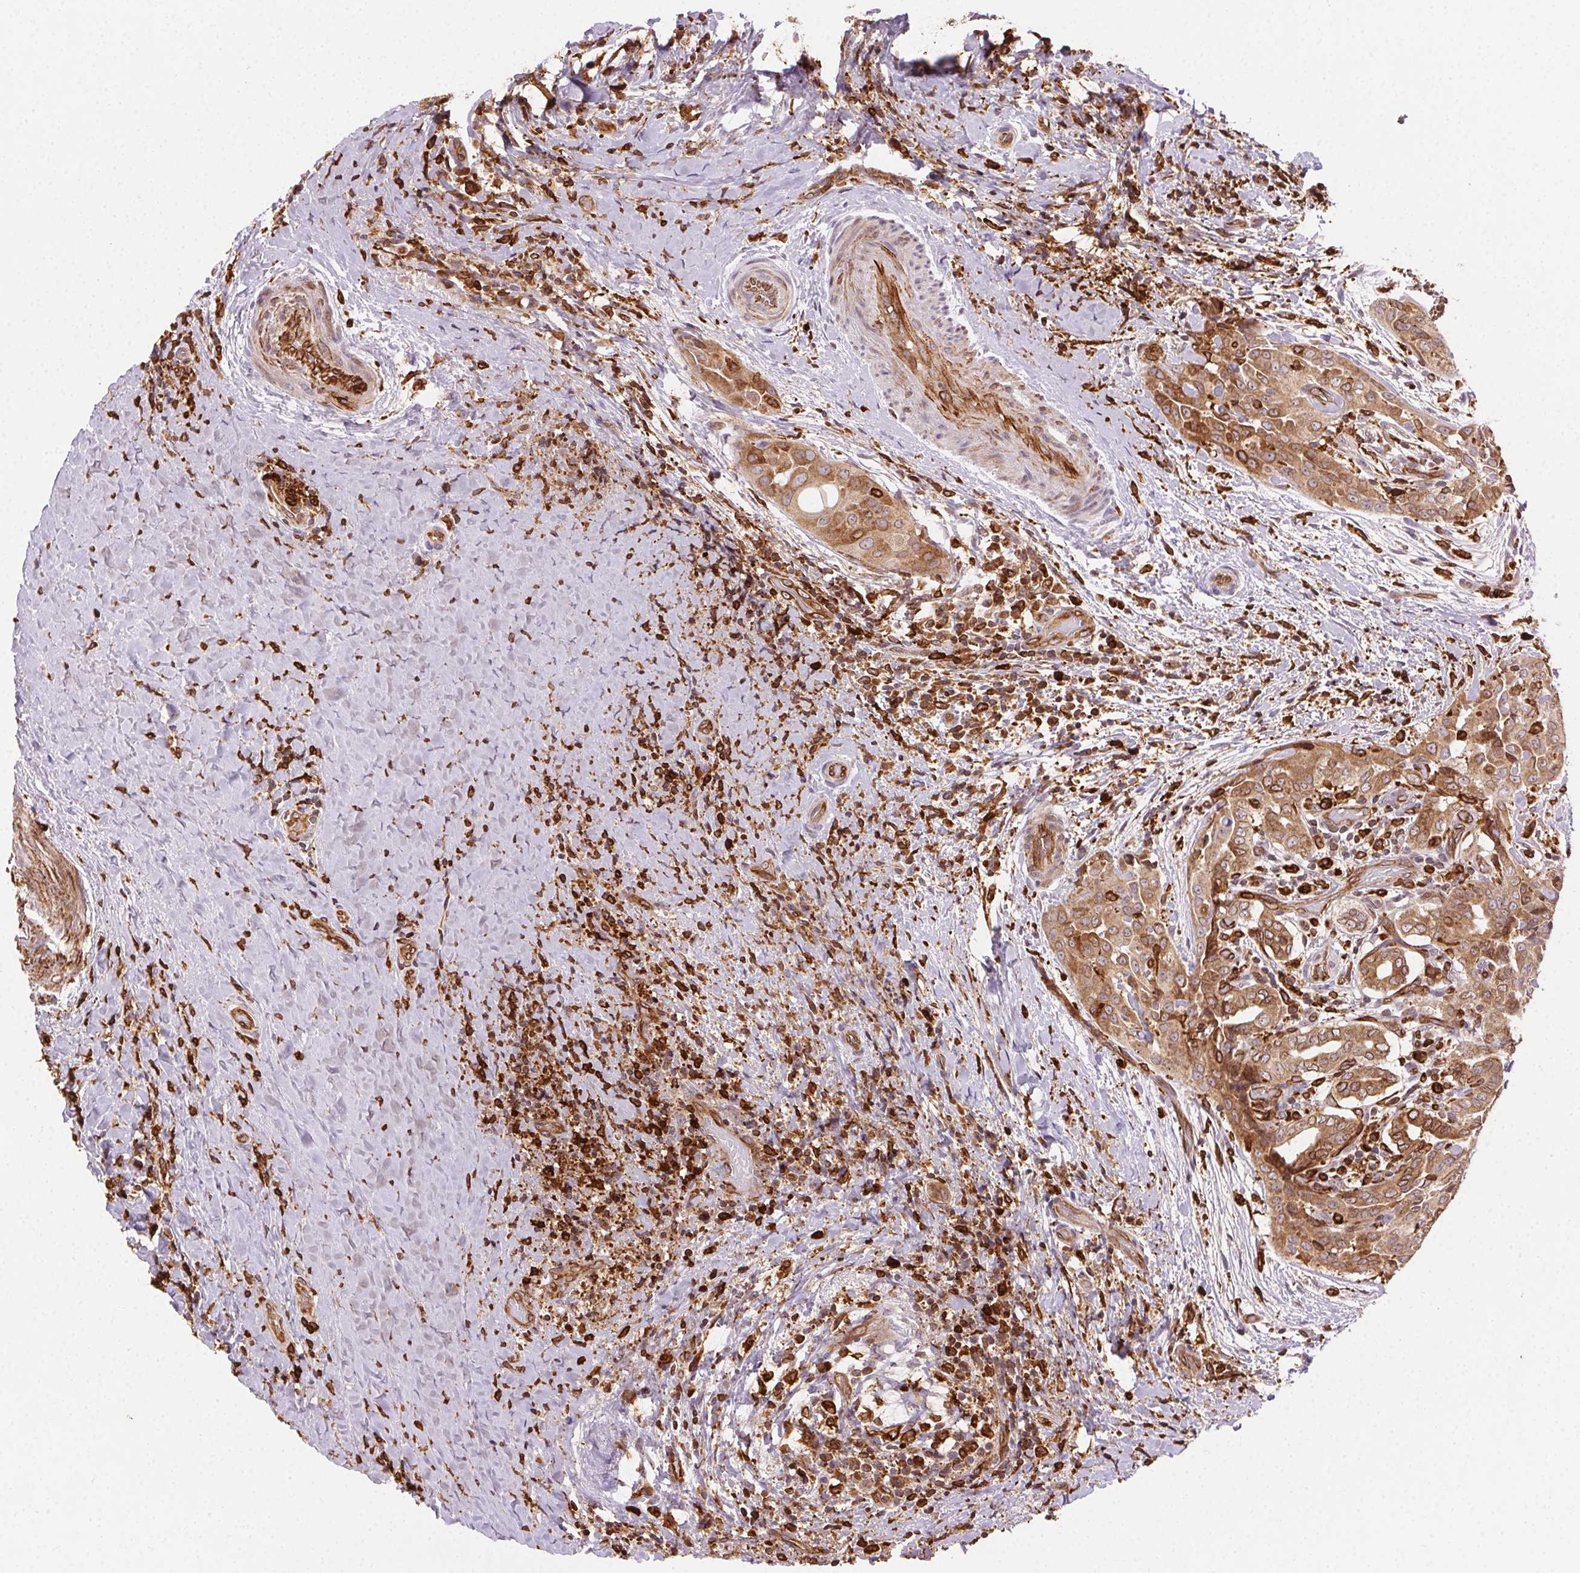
{"staining": {"intensity": "moderate", "quantity": ">75%", "location": "cytoplasmic/membranous"}, "tissue": "thyroid cancer", "cell_type": "Tumor cells", "image_type": "cancer", "snomed": [{"axis": "morphology", "description": "Papillary adenocarcinoma, NOS"}, {"axis": "morphology", "description": "Papillary adenoma metastatic"}, {"axis": "topography", "description": "Thyroid gland"}], "caption": "This micrograph demonstrates immunohistochemistry staining of human thyroid cancer (papillary adenocarcinoma), with medium moderate cytoplasmic/membranous expression in approximately >75% of tumor cells.", "gene": "RNASET2", "patient": {"sex": "female", "age": 50}}